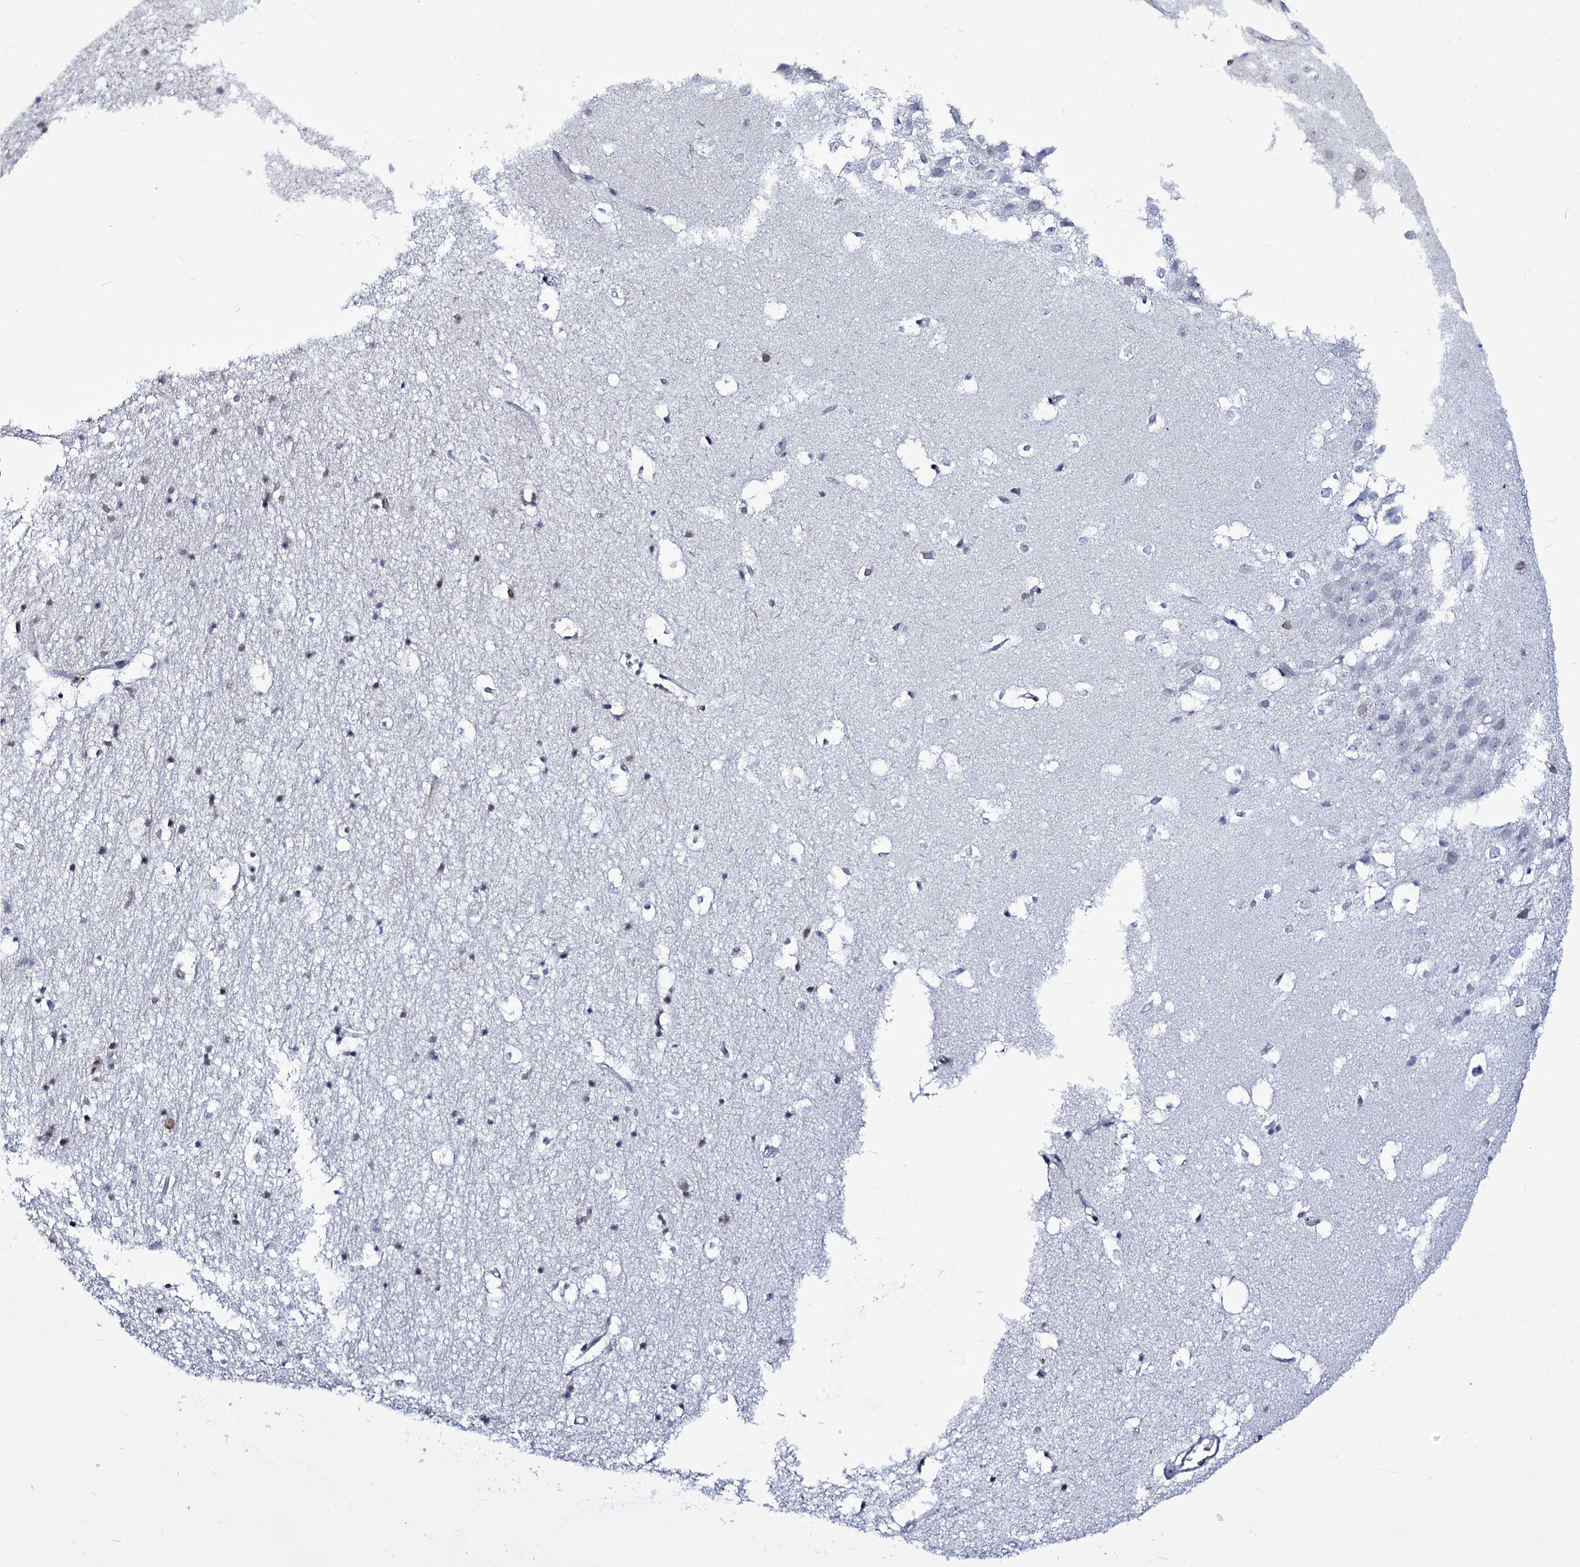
{"staining": {"intensity": "negative", "quantity": "none", "location": "none"}, "tissue": "hippocampus", "cell_type": "Glial cells", "image_type": "normal", "snomed": [{"axis": "morphology", "description": "Normal tissue, NOS"}, {"axis": "topography", "description": "Hippocampus"}], "caption": "Immunohistochemistry histopathology image of benign hippocampus stained for a protein (brown), which exhibits no expression in glial cells.", "gene": "ZC3H12C", "patient": {"sex": "female", "age": 52}}